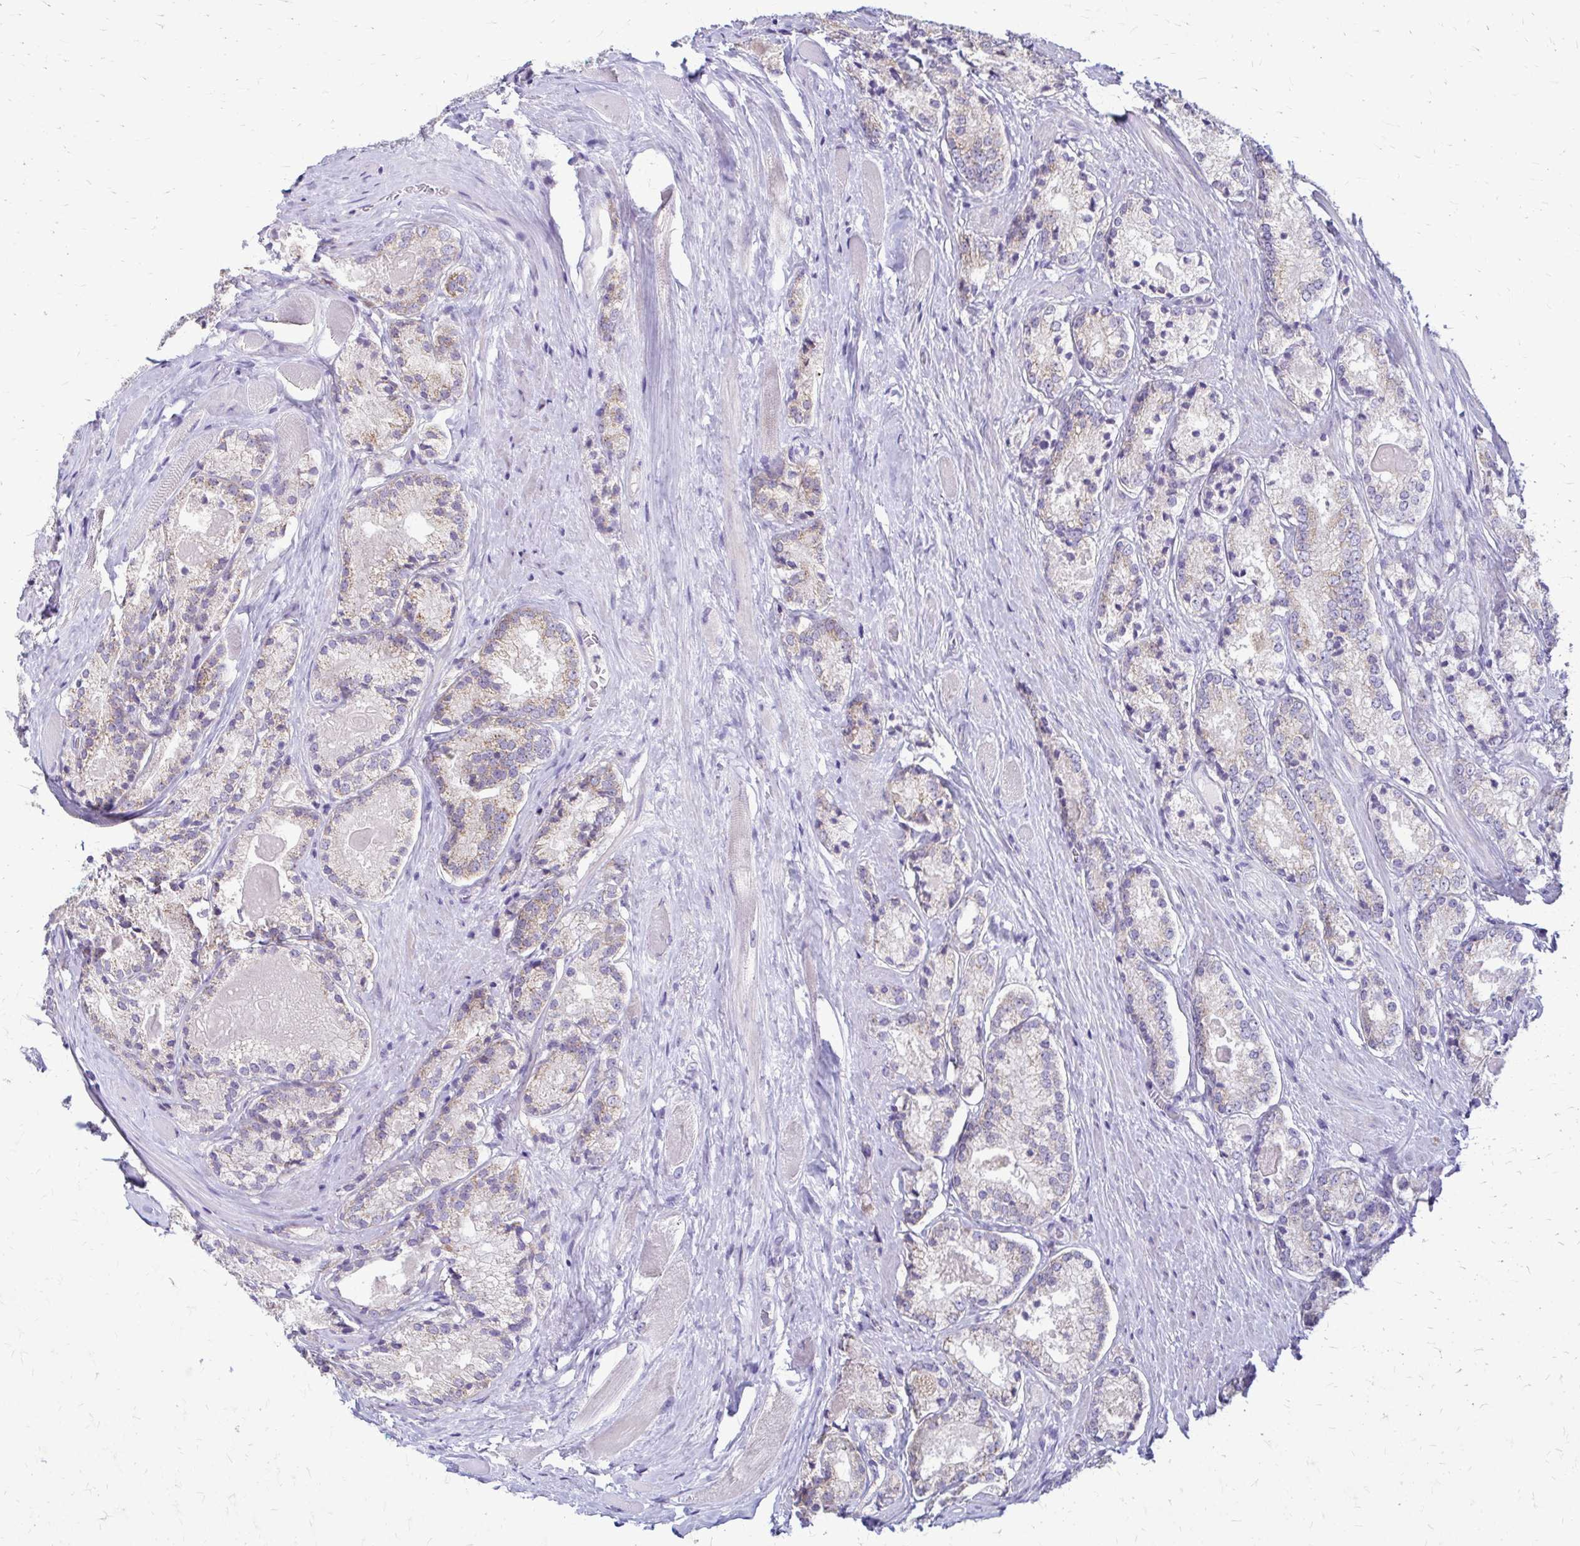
{"staining": {"intensity": "negative", "quantity": "none", "location": "none"}, "tissue": "prostate cancer", "cell_type": "Tumor cells", "image_type": "cancer", "snomed": [{"axis": "morphology", "description": "Adenocarcinoma, NOS"}, {"axis": "morphology", "description": "Adenocarcinoma, Low grade"}, {"axis": "topography", "description": "Prostate"}], "caption": "Immunohistochemical staining of prostate cancer (low-grade adenocarcinoma) reveals no significant staining in tumor cells.", "gene": "SAMD13", "patient": {"sex": "male", "age": 68}}